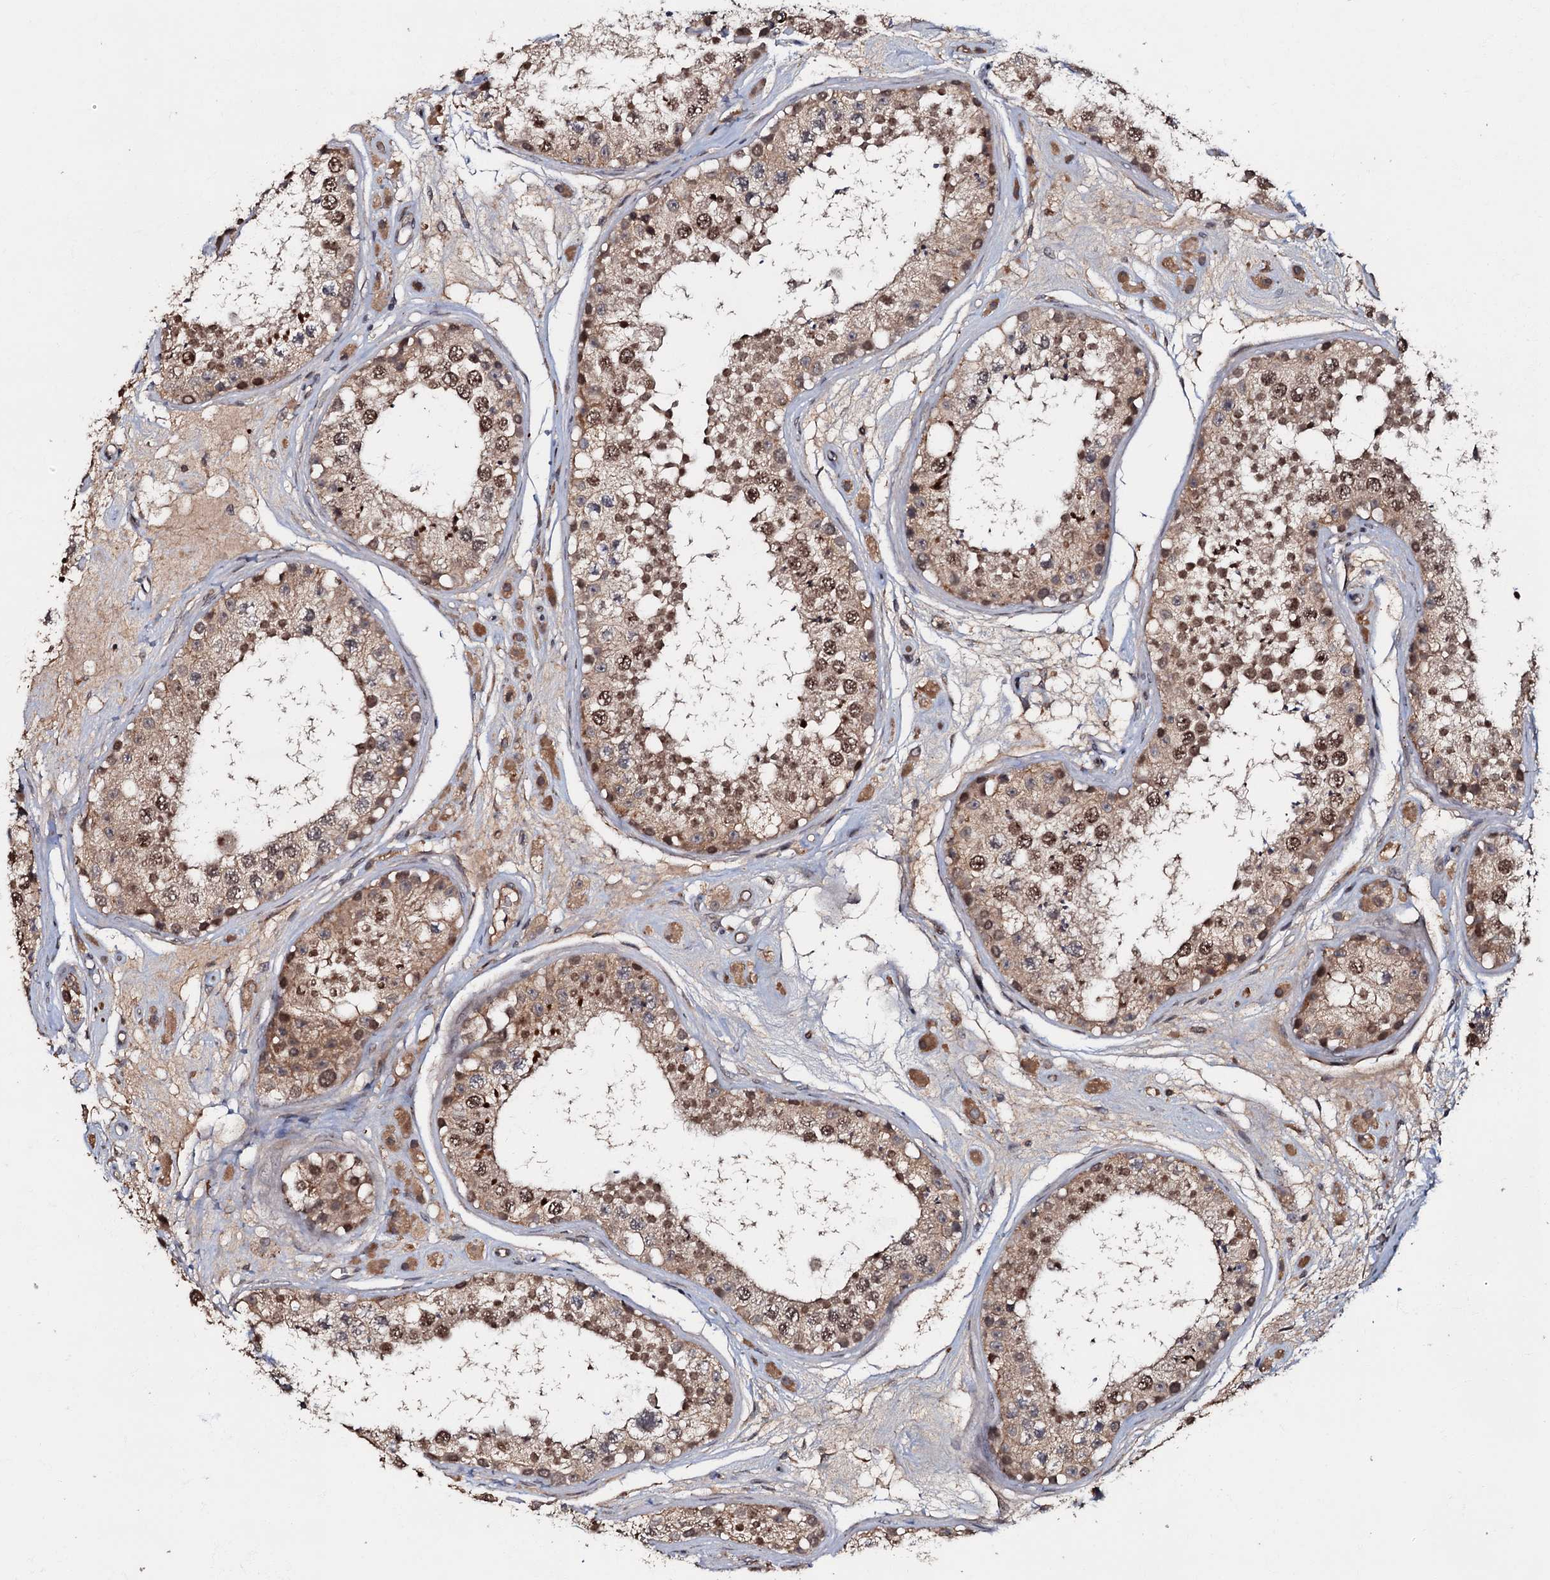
{"staining": {"intensity": "moderate", "quantity": ">75%", "location": "cytoplasmic/membranous,nuclear"}, "tissue": "testis", "cell_type": "Cells in seminiferous ducts", "image_type": "normal", "snomed": [{"axis": "morphology", "description": "Normal tissue, NOS"}, {"axis": "topography", "description": "Testis"}], "caption": "Moderate cytoplasmic/membranous,nuclear positivity is seen in about >75% of cells in seminiferous ducts in normal testis. The staining is performed using DAB brown chromogen to label protein expression. The nuclei are counter-stained blue using hematoxylin.", "gene": "MANSC4", "patient": {"sex": "male", "age": 25}}